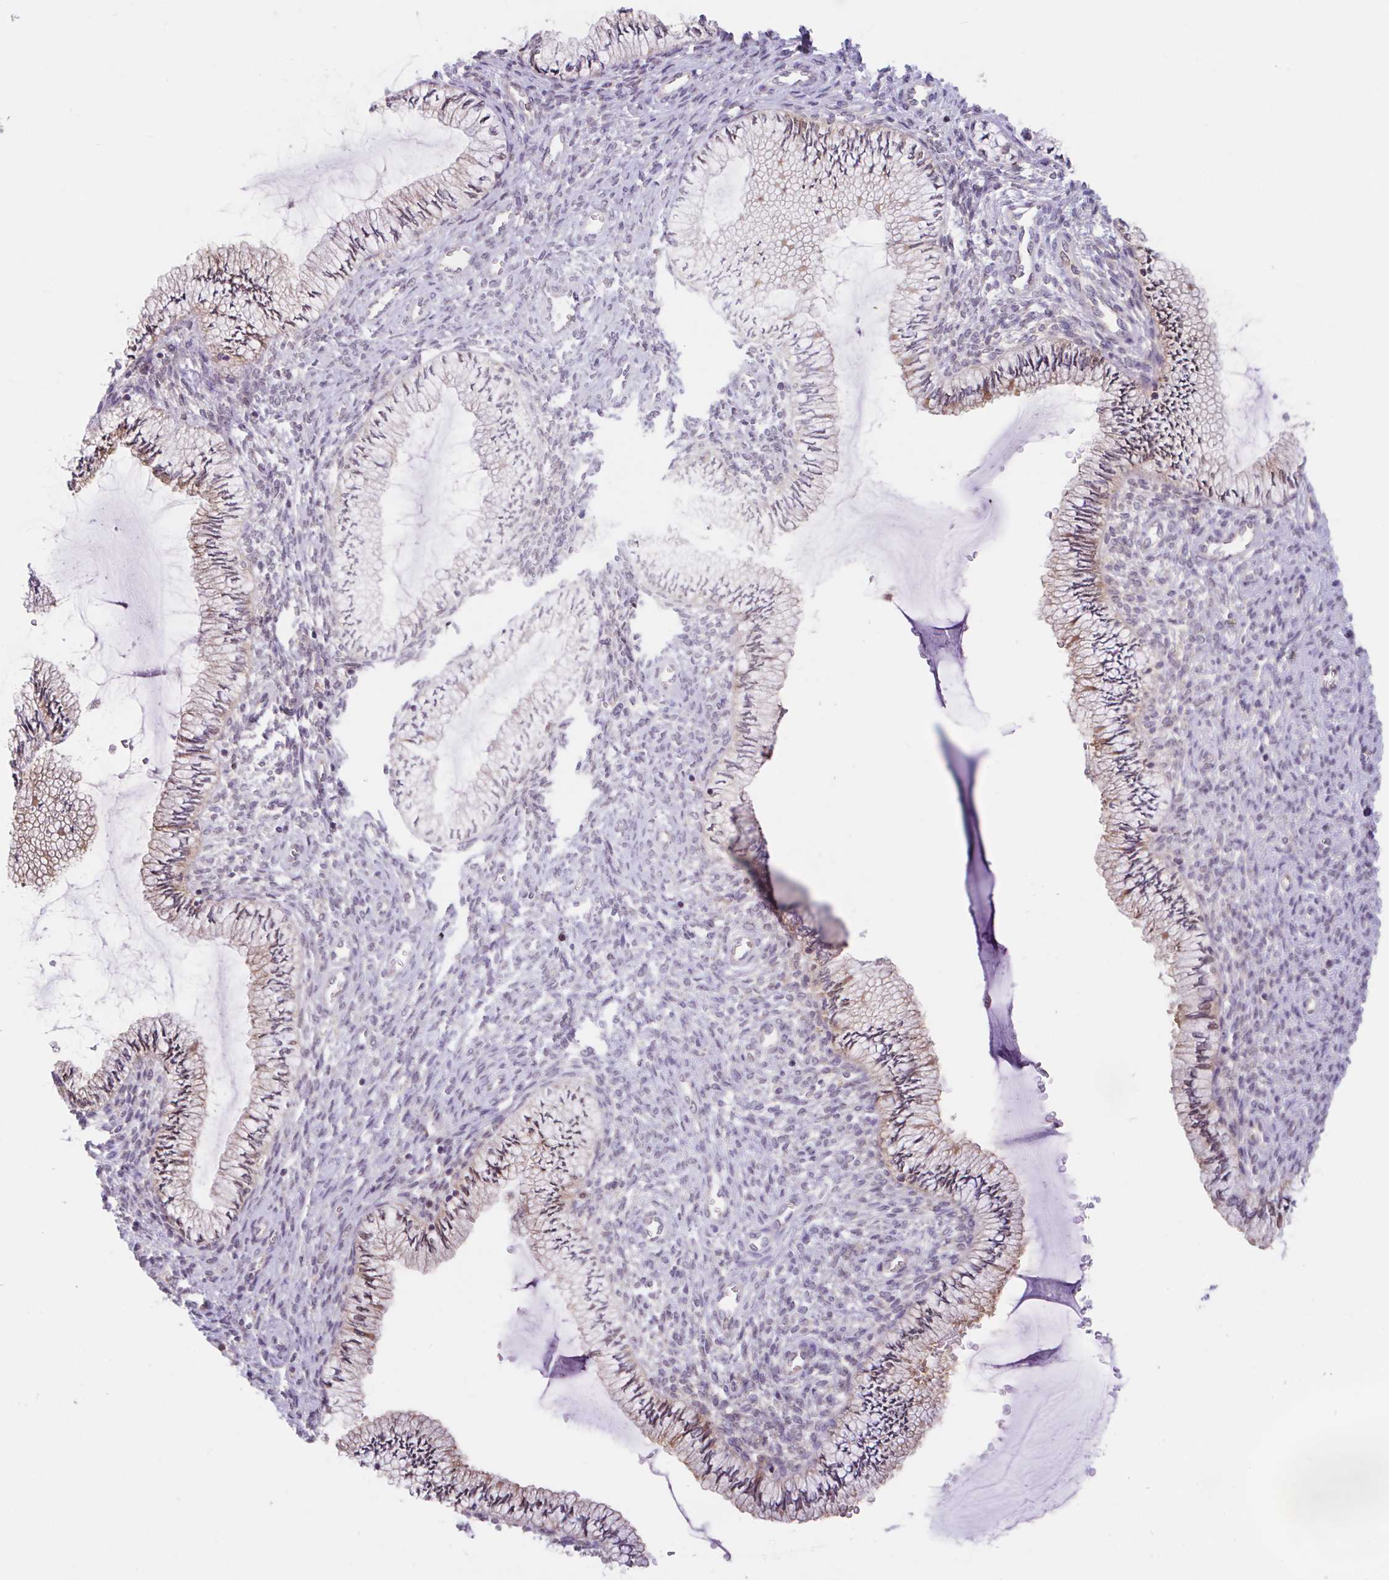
{"staining": {"intensity": "moderate", "quantity": "25%-75%", "location": "cytoplasmic/membranous"}, "tissue": "cervix", "cell_type": "Glandular cells", "image_type": "normal", "snomed": [{"axis": "morphology", "description": "Normal tissue, NOS"}, {"axis": "topography", "description": "Cervix"}], "caption": "Immunohistochemical staining of unremarkable cervix exhibits medium levels of moderate cytoplasmic/membranous staining in about 25%-75% of glandular cells. (Stains: DAB in brown, nuclei in blue, Microscopy: brightfield microscopy at high magnification).", "gene": "RALBP1", "patient": {"sex": "female", "age": 24}}